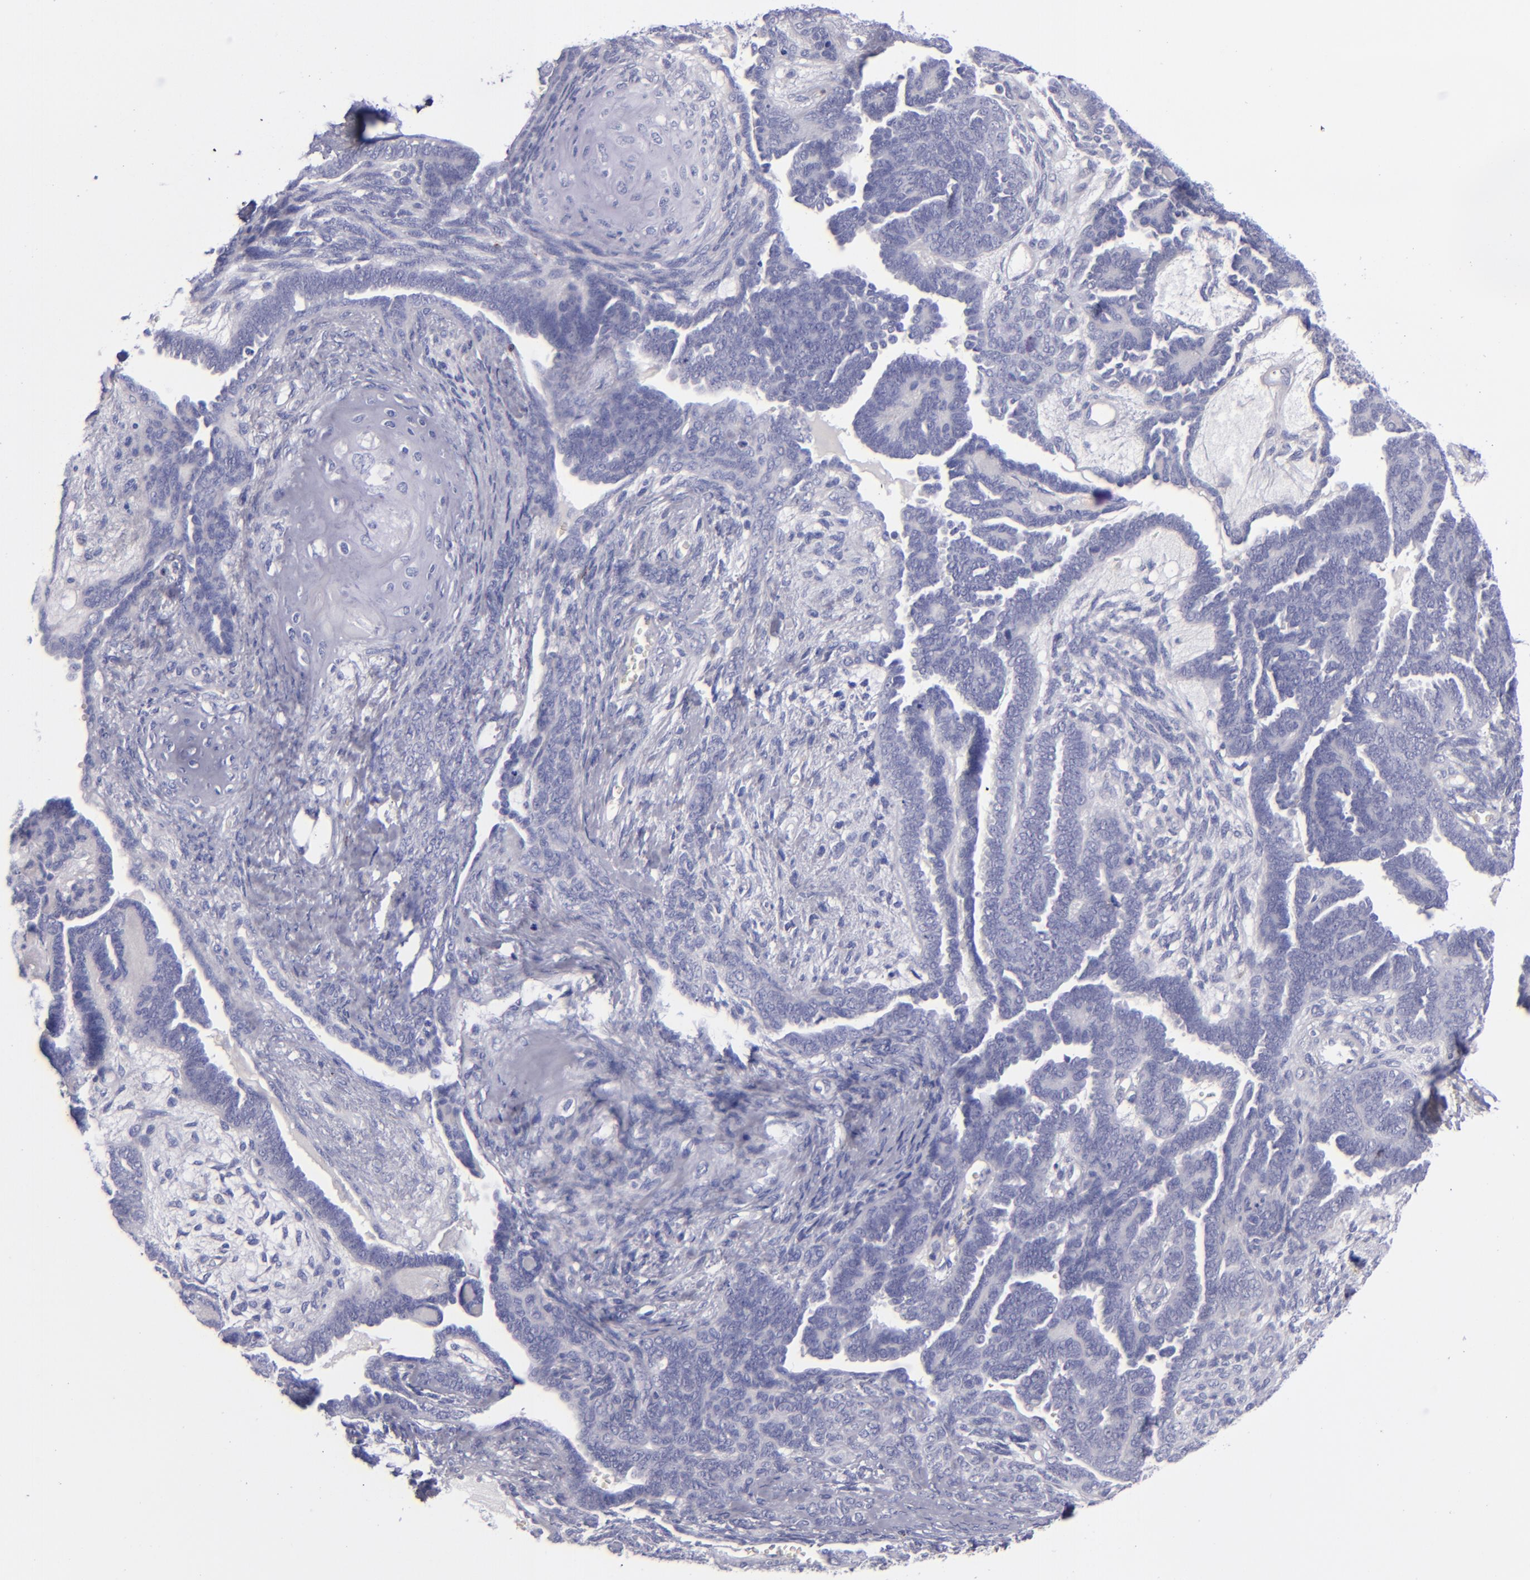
{"staining": {"intensity": "negative", "quantity": "none", "location": "none"}, "tissue": "endometrial cancer", "cell_type": "Tumor cells", "image_type": "cancer", "snomed": [{"axis": "morphology", "description": "Neoplasm, malignant, NOS"}, {"axis": "topography", "description": "Endometrium"}], "caption": "Human endometrial malignant neoplasm stained for a protein using immunohistochemistry (IHC) displays no expression in tumor cells.", "gene": "CD2", "patient": {"sex": "female", "age": 74}}